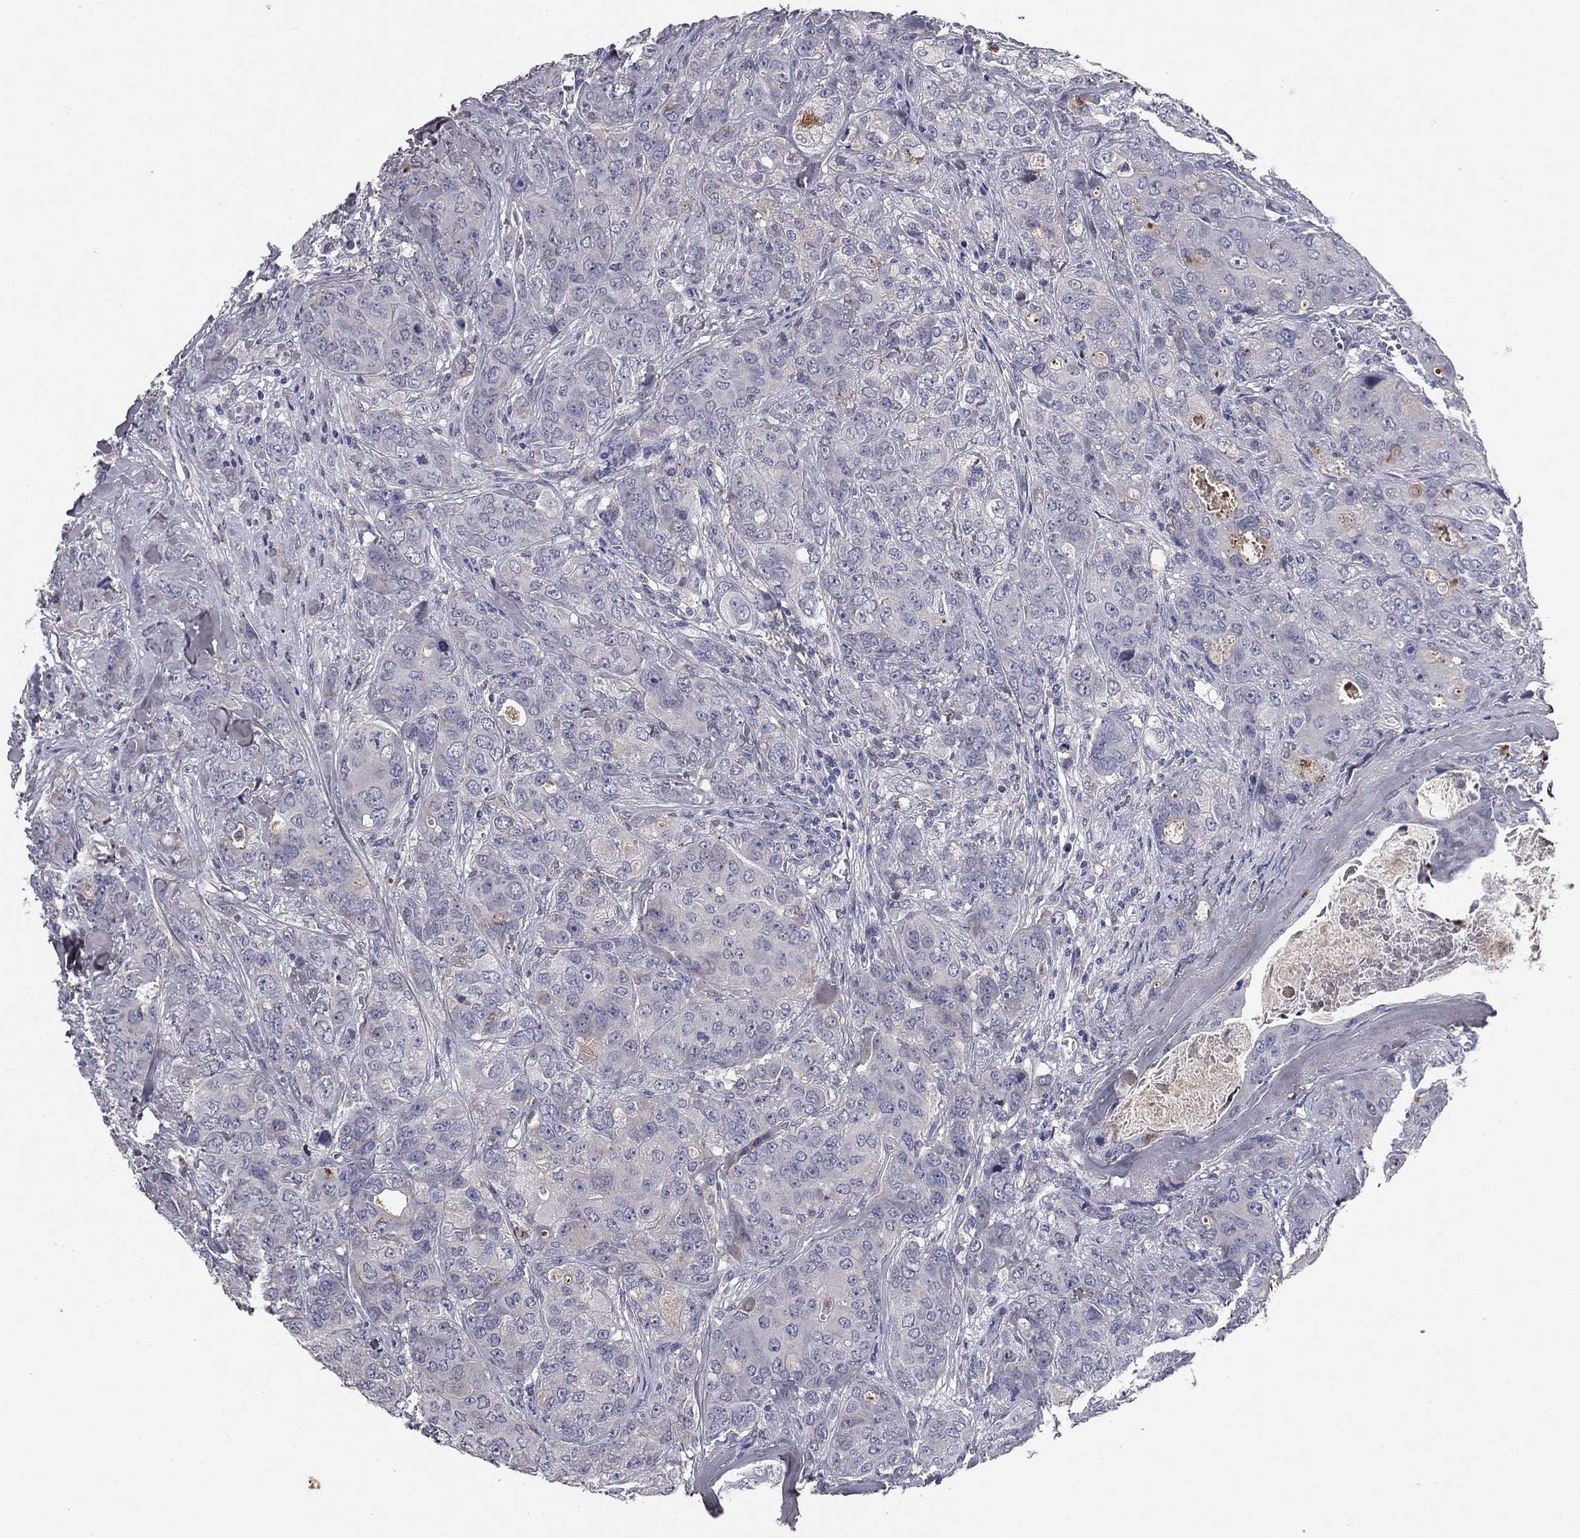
{"staining": {"intensity": "negative", "quantity": "none", "location": "none"}, "tissue": "breast cancer", "cell_type": "Tumor cells", "image_type": "cancer", "snomed": [{"axis": "morphology", "description": "Duct carcinoma"}, {"axis": "topography", "description": "Breast"}], "caption": "Immunohistochemistry (IHC) micrograph of neoplastic tissue: breast cancer (intraductal carcinoma) stained with DAB demonstrates no significant protein staining in tumor cells. (DAB IHC visualized using brightfield microscopy, high magnification).", "gene": "COL2A1", "patient": {"sex": "female", "age": 43}}